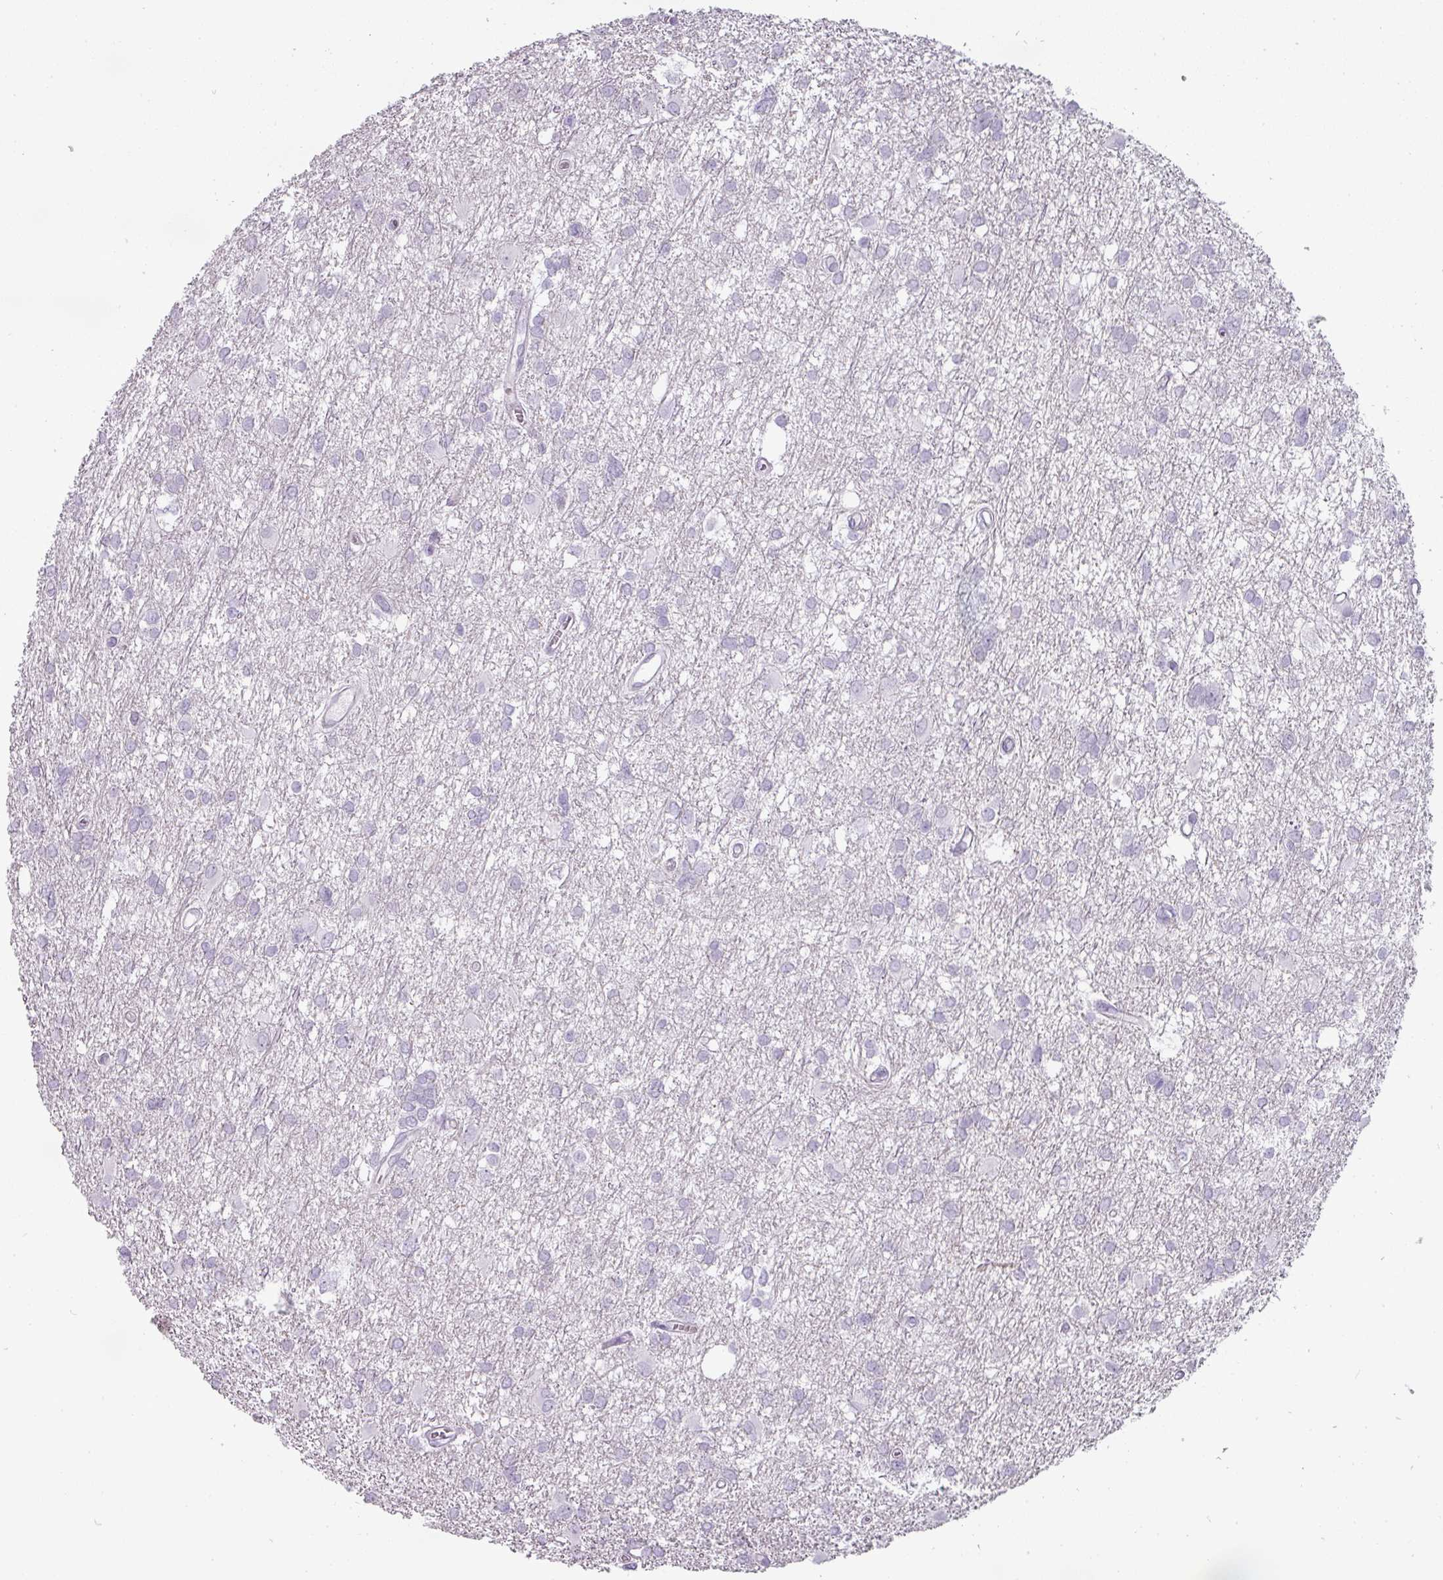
{"staining": {"intensity": "negative", "quantity": "none", "location": "none"}, "tissue": "glioma", "cell_type": "Tumor cells", "image_type": "cancer", "snomed": [{"axis": "morphology", "description": "Glioma, malignant, High grade"}, {"axis": "topography", "description": "Brain"}], "caption": "A photomicrograph of glioma stained for a protein demonstrates no brown staining in tumor cells.", "gene": "CHRDL1", "patient": {"sex": "male", "age": 61}}